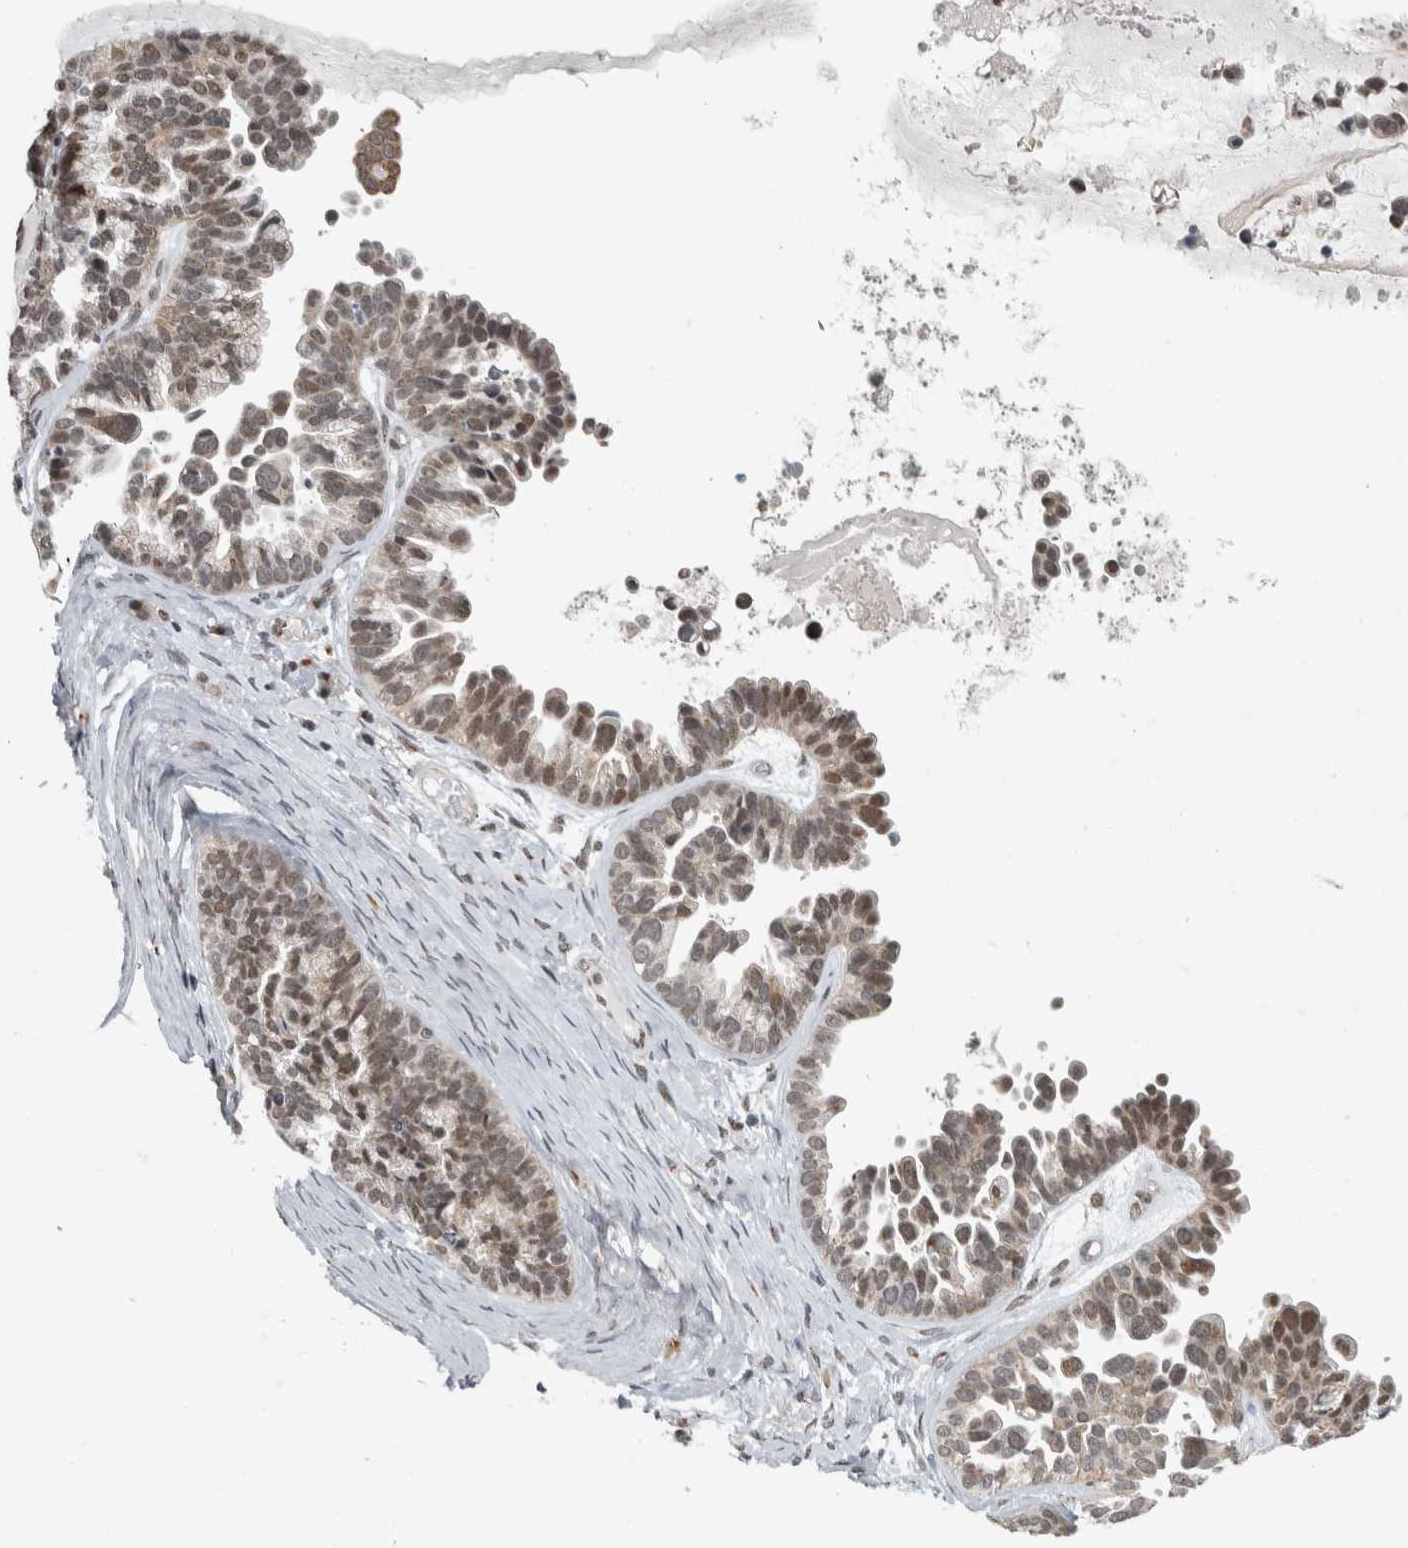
{"staining": {"intensity": "weak", "quantity": ">75%", "location": "nuclear"}, "tissue": "ovarian cancer", "cell_type": "Tumor cells", "image_type": "cancer", "snomed": [{"axis": "morphology", "description": "Cystadenocarcinoma, serous, NOS"}, {"axis": "topography", "description": "Ovary"}], "caption": "Ovarian cancer was stained to show a protein in brown. There is low levels of weak nuclear positivity in approximately >75% of tumor cells. The staining was performed using DAB (3,3'-diaminobenzidine) to visualize the protein expression in brown, while the nuclei were stained in blue with hematoxylin (Magnification: 20x).", "gene": "ZMYND8", "patient": {"sex": "female", "age": 56}}